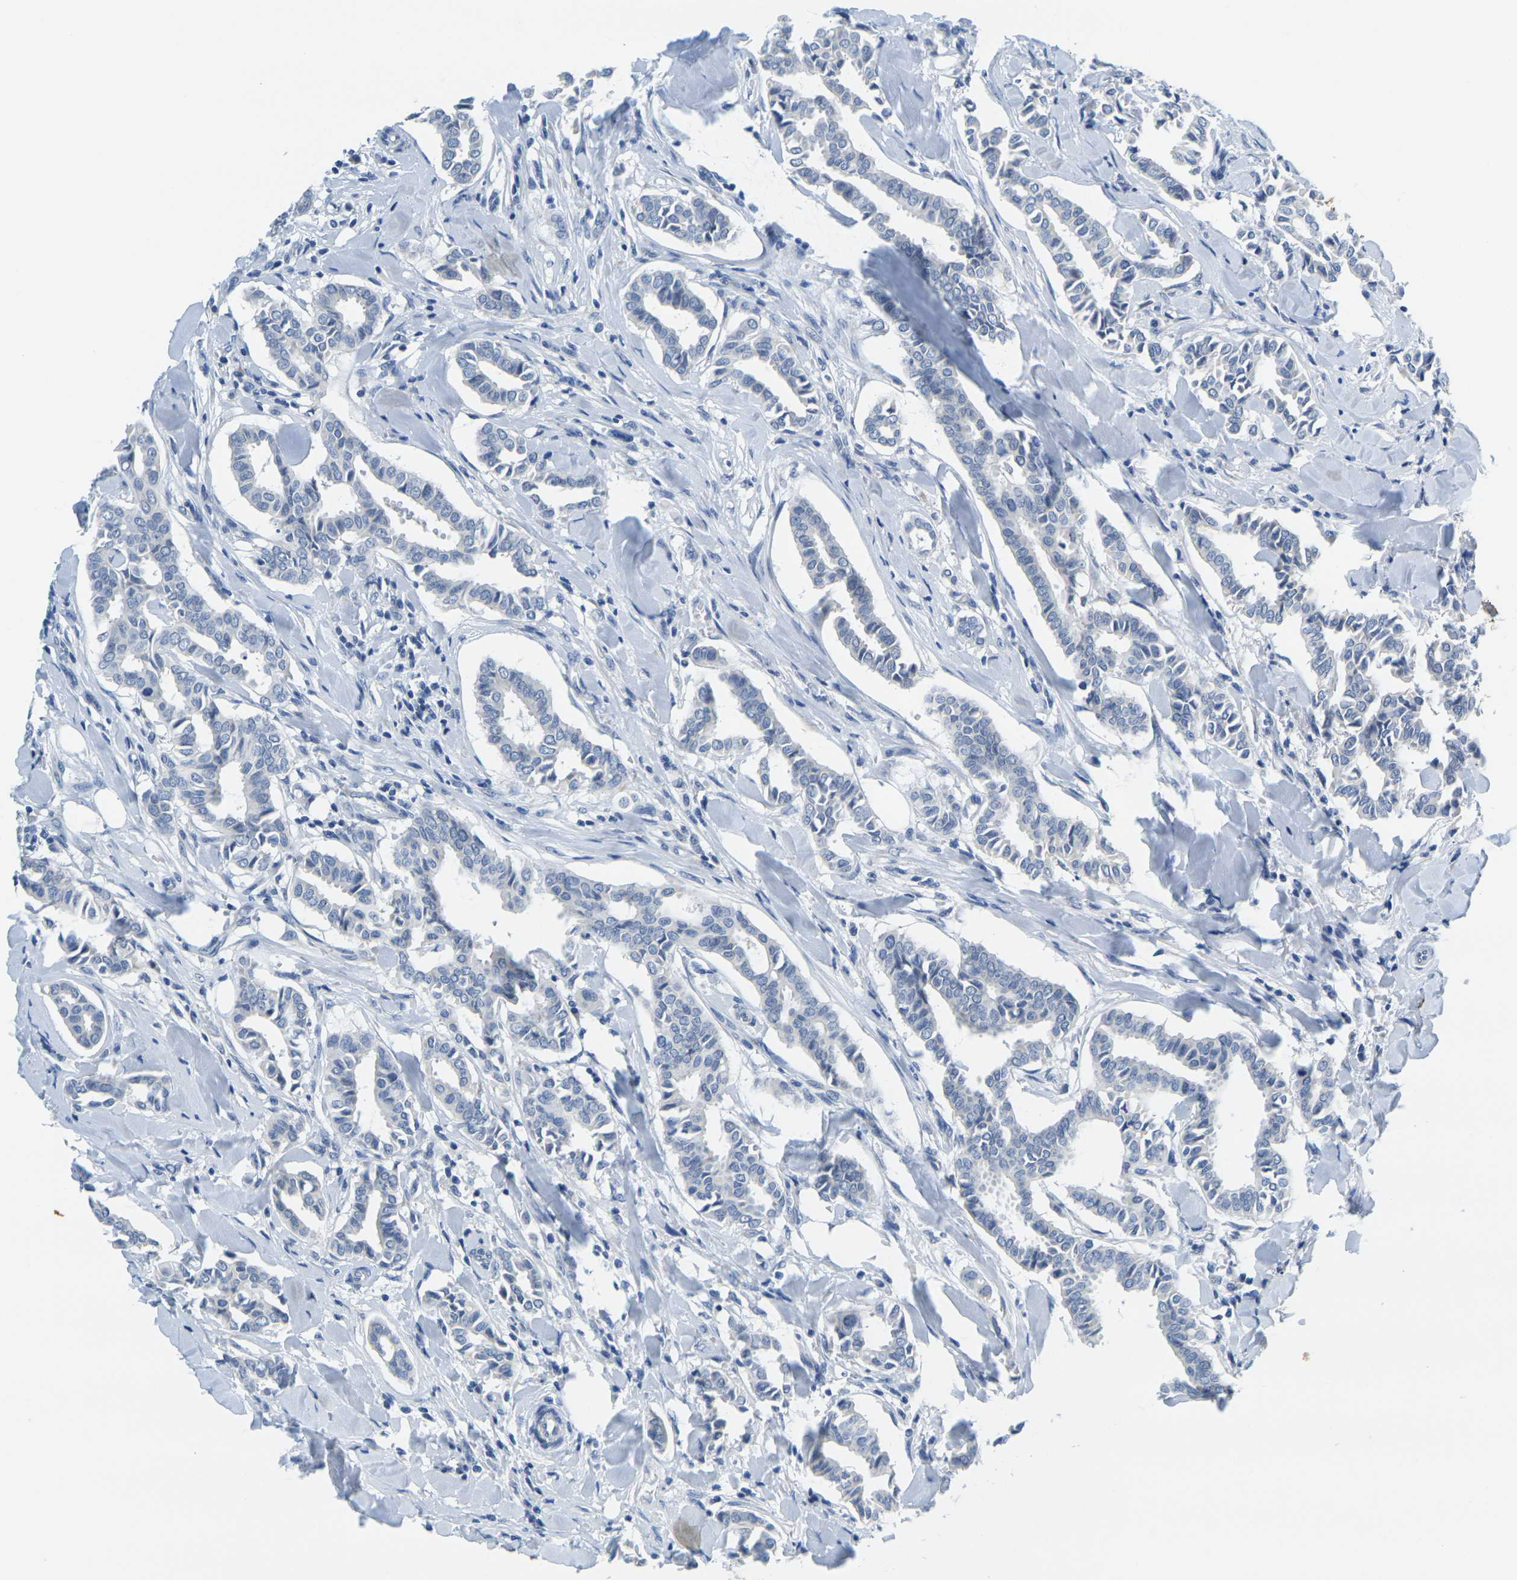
{"staining": {"intensity": "negative", "quantity": "none", "location": "none"}, "tissue": "head and neck cancer", "cell_type": "Tumor cells", "image_type": "cancer", "snomed": [{"axis": "morphology", "description": "Adenocarcinoma, NOS"}, {"axis": "topography", "description": "Salivary gland"}, {"axis": "topography", "description": "Head-Neck"}], "caption": "The IHC photomicrograph has no significant expression in tumor cells of head and neck cancer tissue.", "gene": "GPR15", "patient": {"sex": "female", "age": 59}}